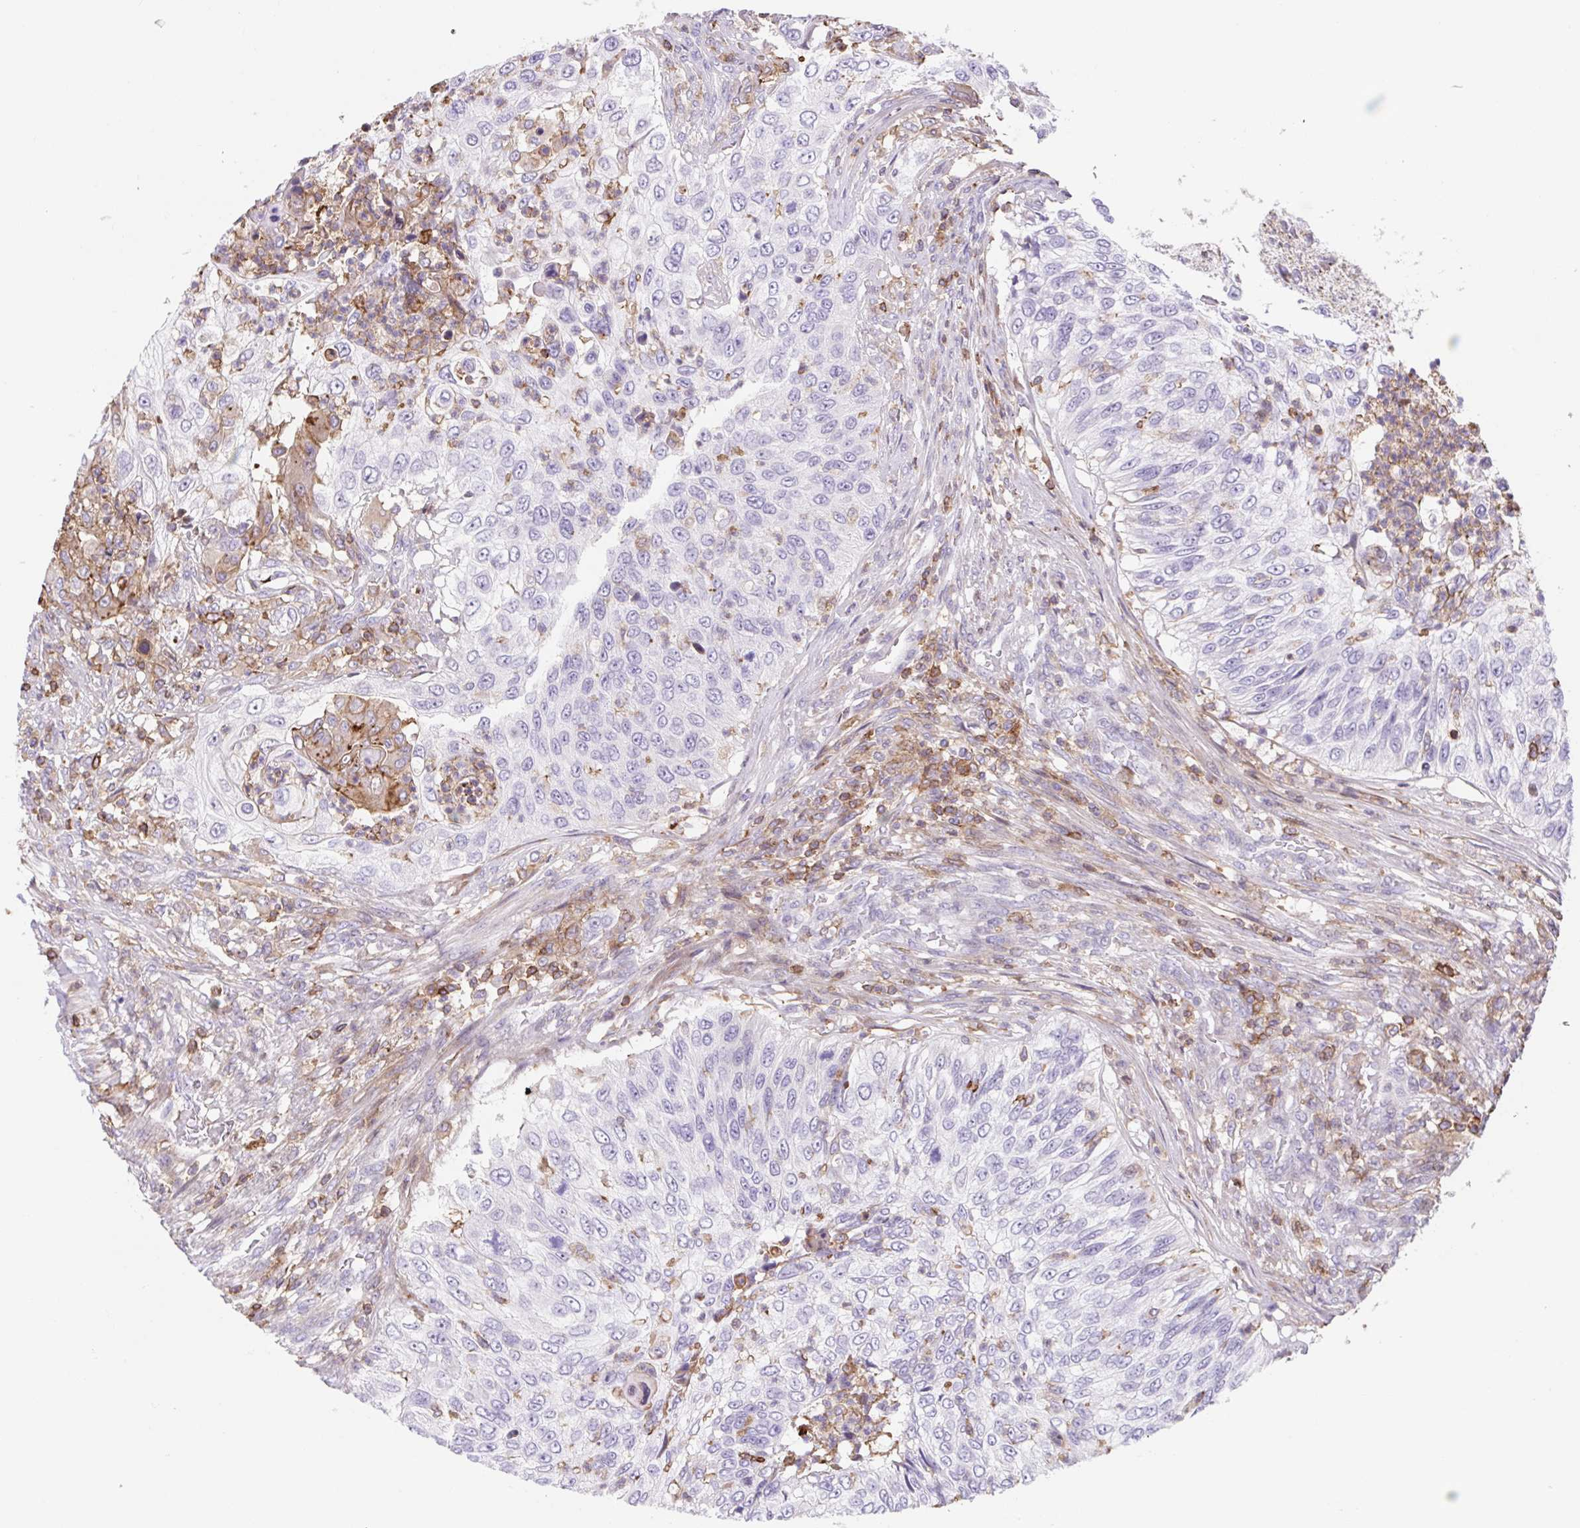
{"staining": {"intensity": "negative", "quantity": "none", "location": "none"}, "tissue": "urothelial cancer", "cell_type": "Tumor cells", "image_type": "cancer", "snomed": [{"axis": "morphology", "description": "Urothelial carcinoma, High grade"}, {"axis": "topography", "description": "Urinary bladder"}], "caption": "An immunohistochemistry micrograph of high-grade urothelial carcinoma is shown. There is no staining in tumor cells of high-grade urothelial carcinoma.", "gene": "TPRG1", "patient": {"sex": "female", "age": 60}}